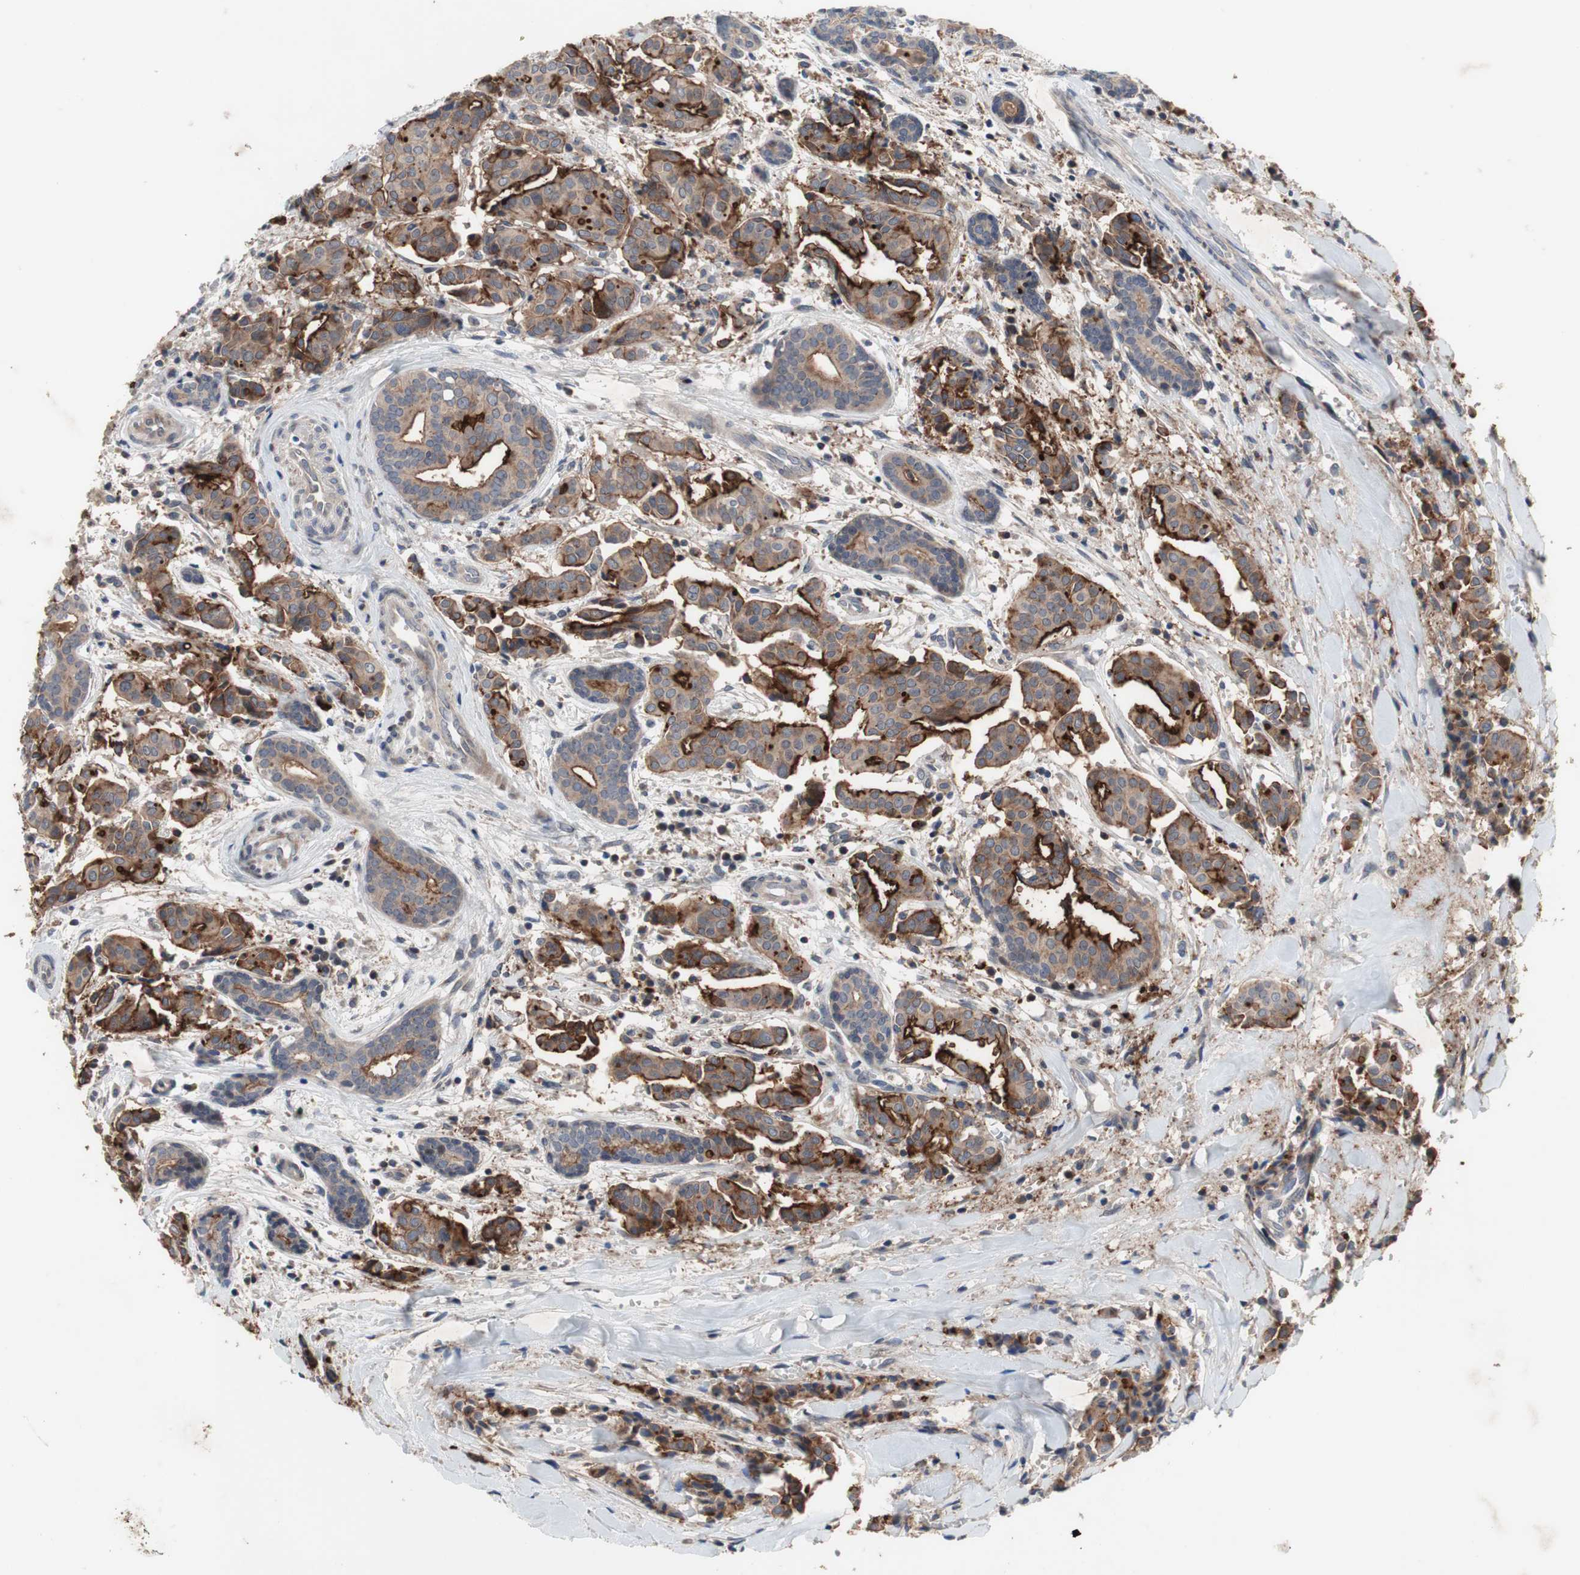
{"staining": {"intensity": "weak", "quantity": ">75%", "location": "cytoplasmic/membranous"}, "tissue": "head and neck cancer", "cell_type": "Tumor cells", "image_type": "cancer", "snomed": [{"axis": "morphology", "description": "Adenocarcinoma, NOS"}, {"axis": "topography", "description": "Salivary gland"}, {"axis": "topography", "description": "Head-Neck"}], "caption": "Immunohistochemistry of head and neck adenocarcinoma shows low levels of weak cytoplasmic/membranous positivity in approximately >75% of tumor cells. (brown staining indicates protein expression, while blue staining denotes nuclei).", "gene": "OAZ1", "patient": {"sex": "female", "age": 59}}